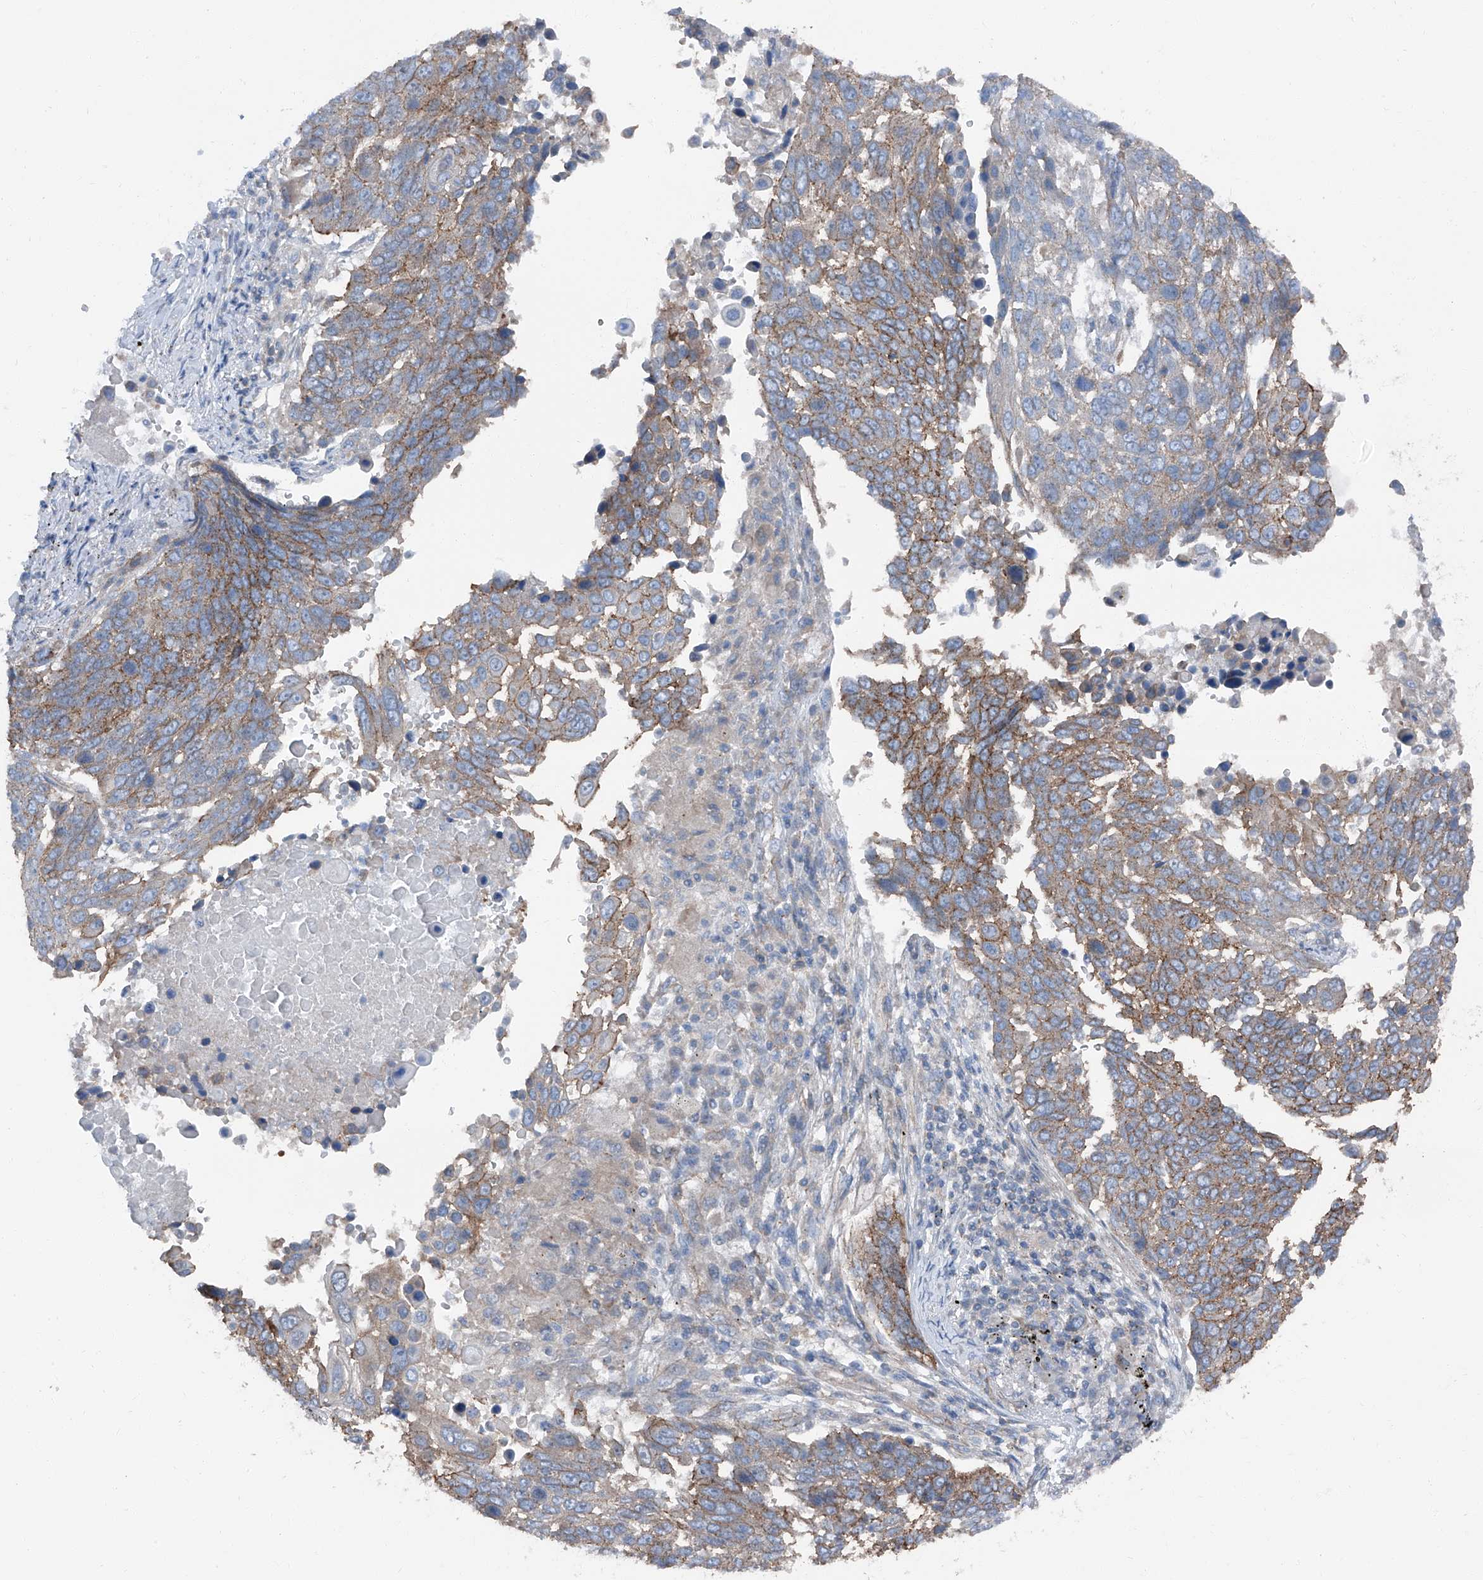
{"staining": {"intensity": "moderate", "quantity": ">75%", "location": "cytoplasmic/membranous"}, "tissue": "lung cancer", "cell_type": "Tumor cells", "image_type": "cancer", "snomed": [{"axis": "morphology", "description": "Squamous cell carcinoma, NOS"}, {"axis": "topography", "description": "Lung"}], "caption": "A high-resolution micrograph shows immunohistochemistry staining of lung squamous cell carcinoma, which reveals moderate cytoplasmic/membranous expression in approximately >75% of tumor cells.", "gene": "GPR142", "patient": {"sex": "male", "age": 66}}